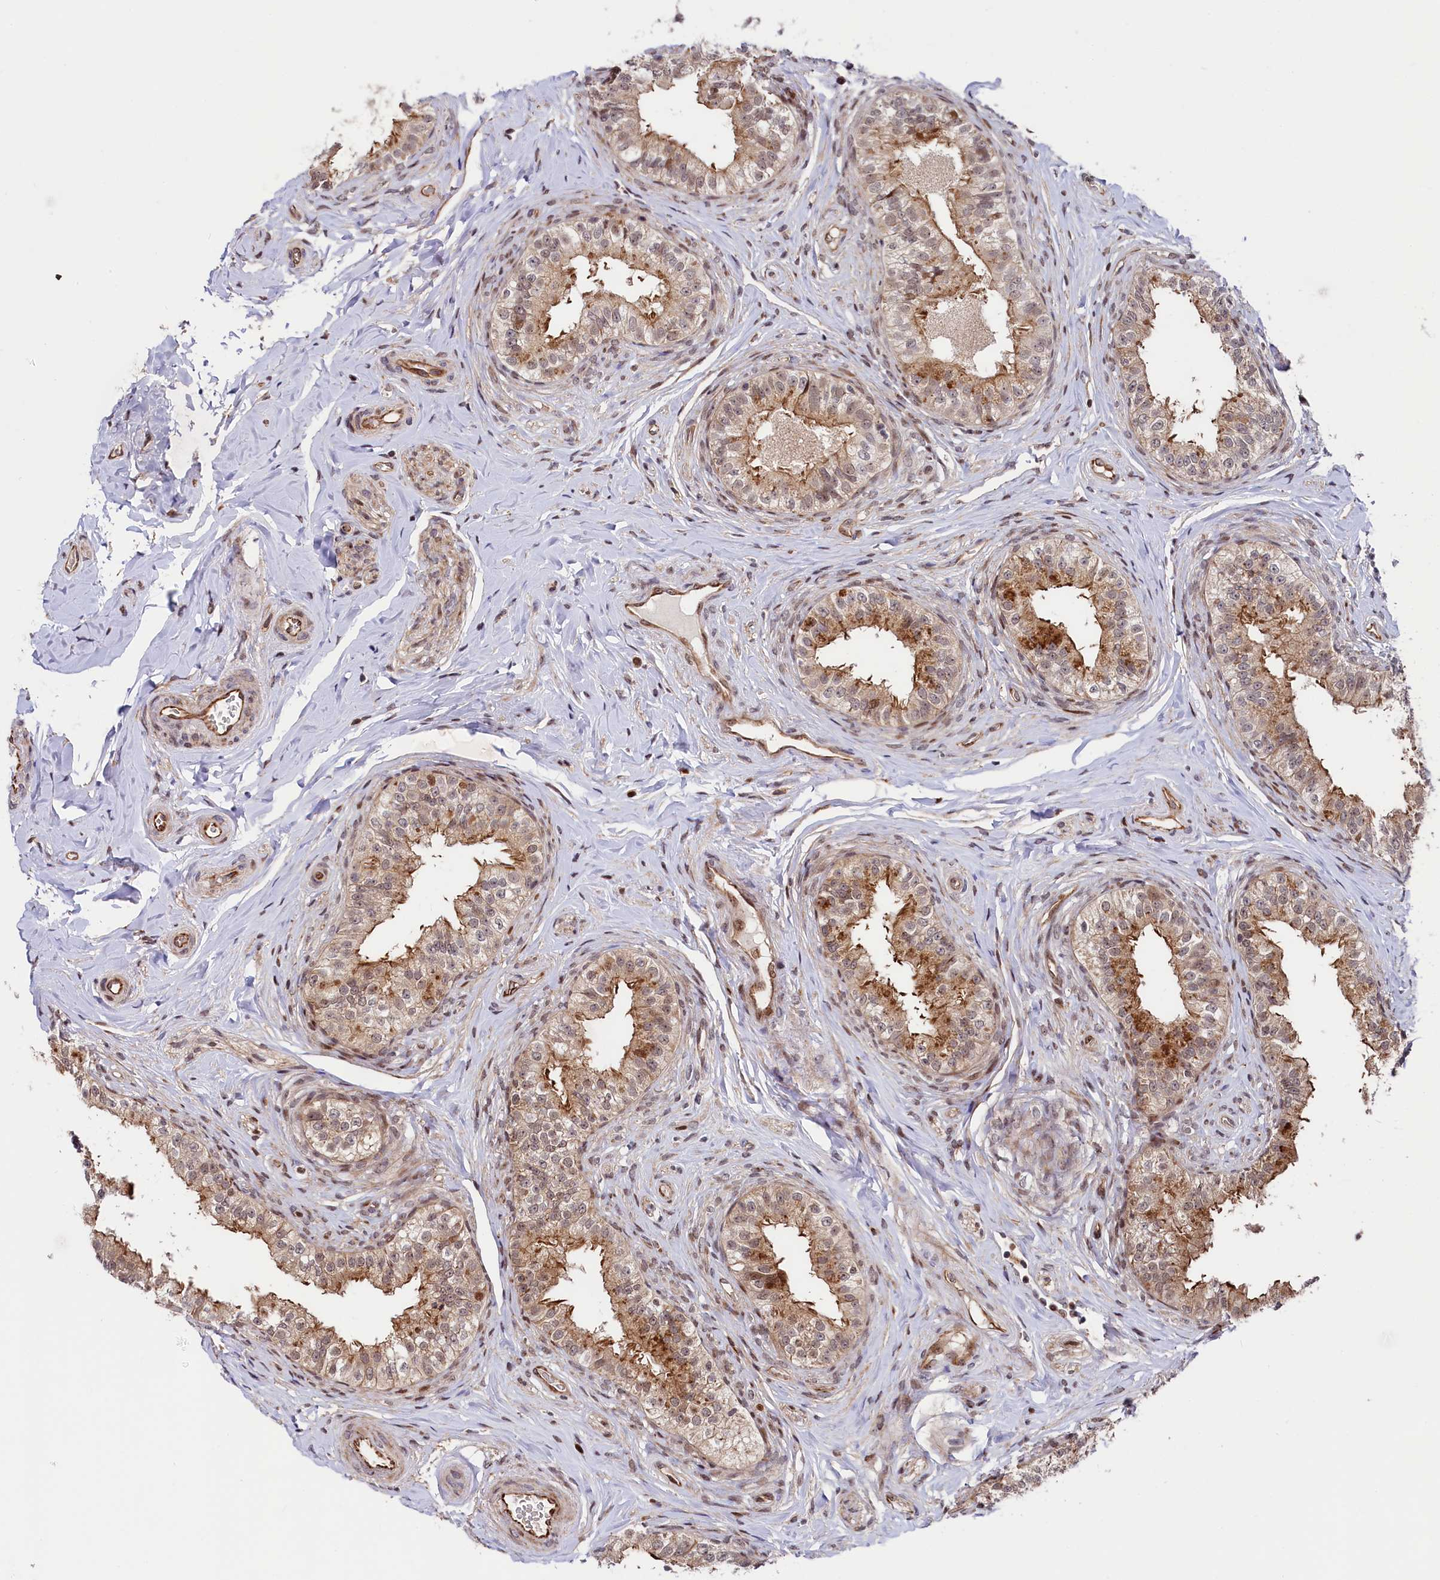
{"staining": {"intensity": "moderate", "quantity": ">75%", "location": "cytoplasmic/membranous,nuclear"}, "tissue": "epididymis", "cell_type": "Glandular cells", "image_type": "normal", "snomed": [{"axis": "morphology", "description": "Normal tissue, NOS"}, {"axis": "topography", "description": "Epididymis"}], "caption": "A high-resolution histopathology image shows immunohistochemistry staining of normal epididymis, which reveals moderate cytoplasmic/membranous,nuclear staining in about >75% of glandular cells.", "gene": "LEO1", "patient": {"sex": "male", "age": 49}}